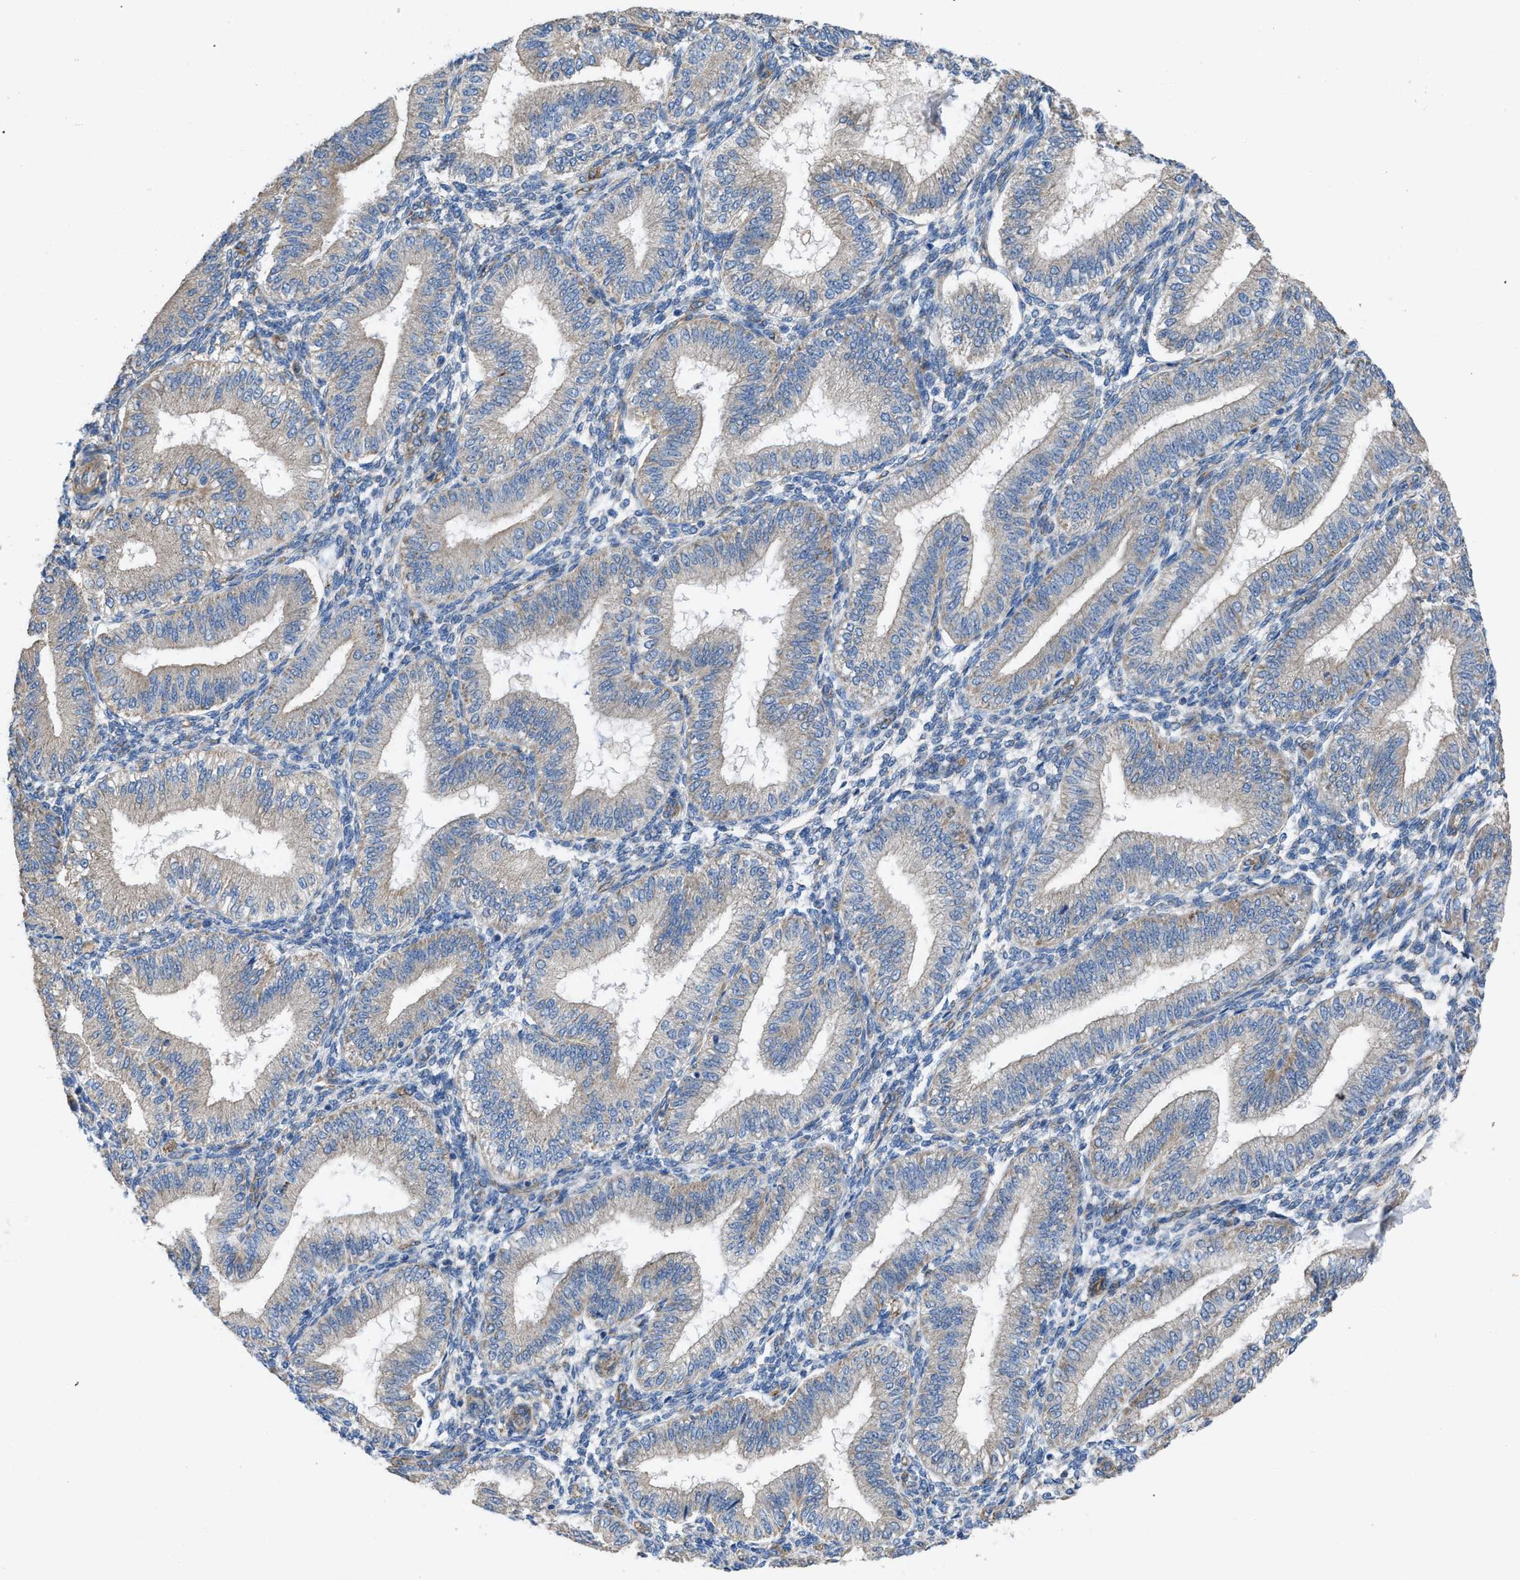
{"staining": {"intensity": "weak", "quantity": "<25%", "location": "cytoplasmic/membranous"}, "tissue": "endometrium", "cell_type": "Cells in endometrial stroma", "image_type": "normal", "snomed": [{"axis": "morphology", "description": "Normal tissue, NOS"}, {"axis": "topography", "description": "Endometrium"}], "caption": "This is an immunohistochemistry (IHC) image of normal endometrium. There is no staining in cells in endometrial stroma.", "gene": "DOLPP1", "patient": {"sex": "female", "age": 39}}